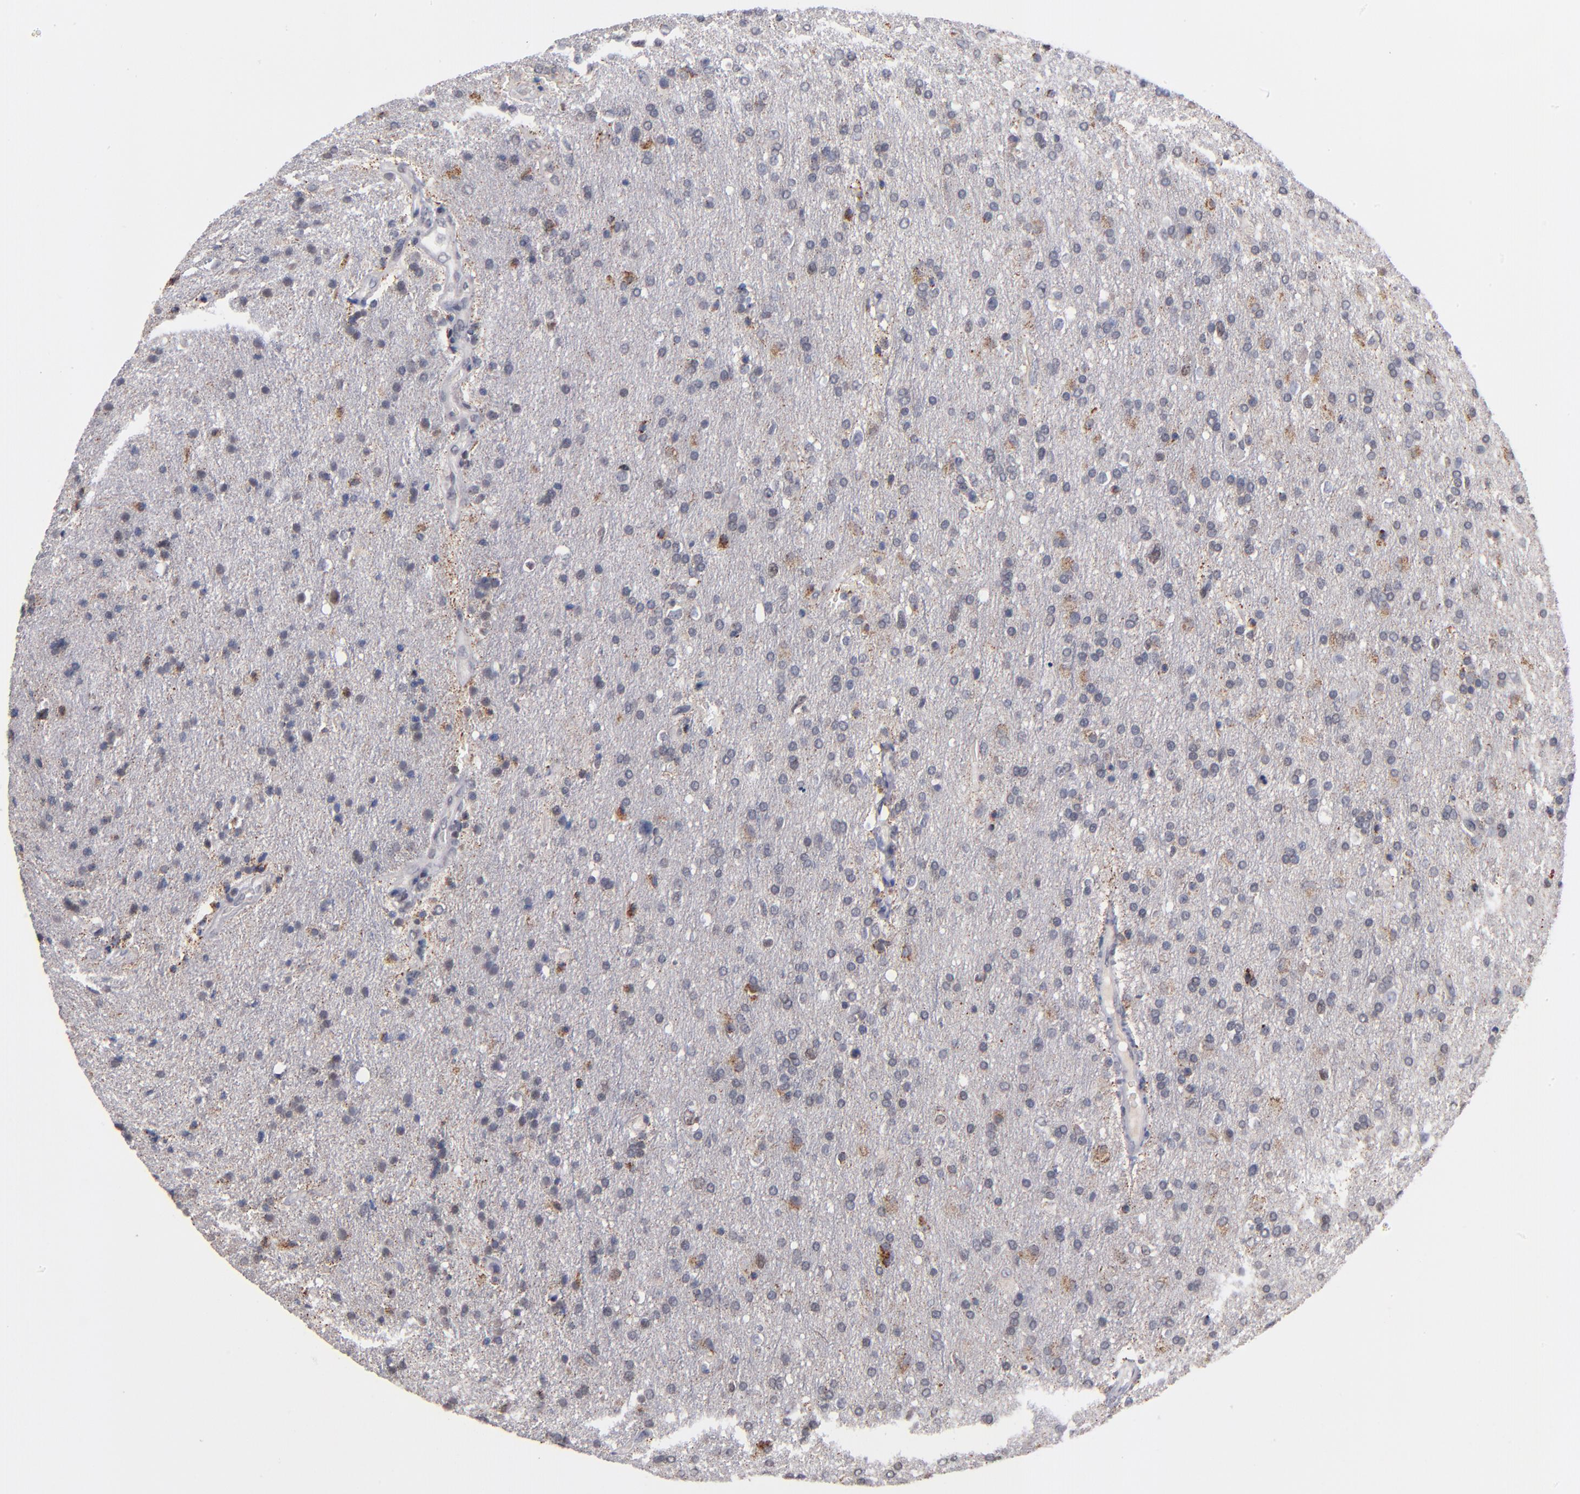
{"staining": {"intensity": "moderate", "quantity": "<25%", "location": "cytoplasmic/membranous"}, "tissue": "glioma", "cell_type": "Tumor cells", "image_type": "cancer", "snomed": [{"axis": "morphology", "description": "Glioma, malignant, High grade"}, {"axis": "topography", "description": "Brain"}], "caption": "Malignant glioma (high-grade) tissue displays moderate cytoplasmic/membranous positivity in approximately <25% of tumor cells", "gene": "ODF2", "patient": {"sex": "male", "age": 33}}